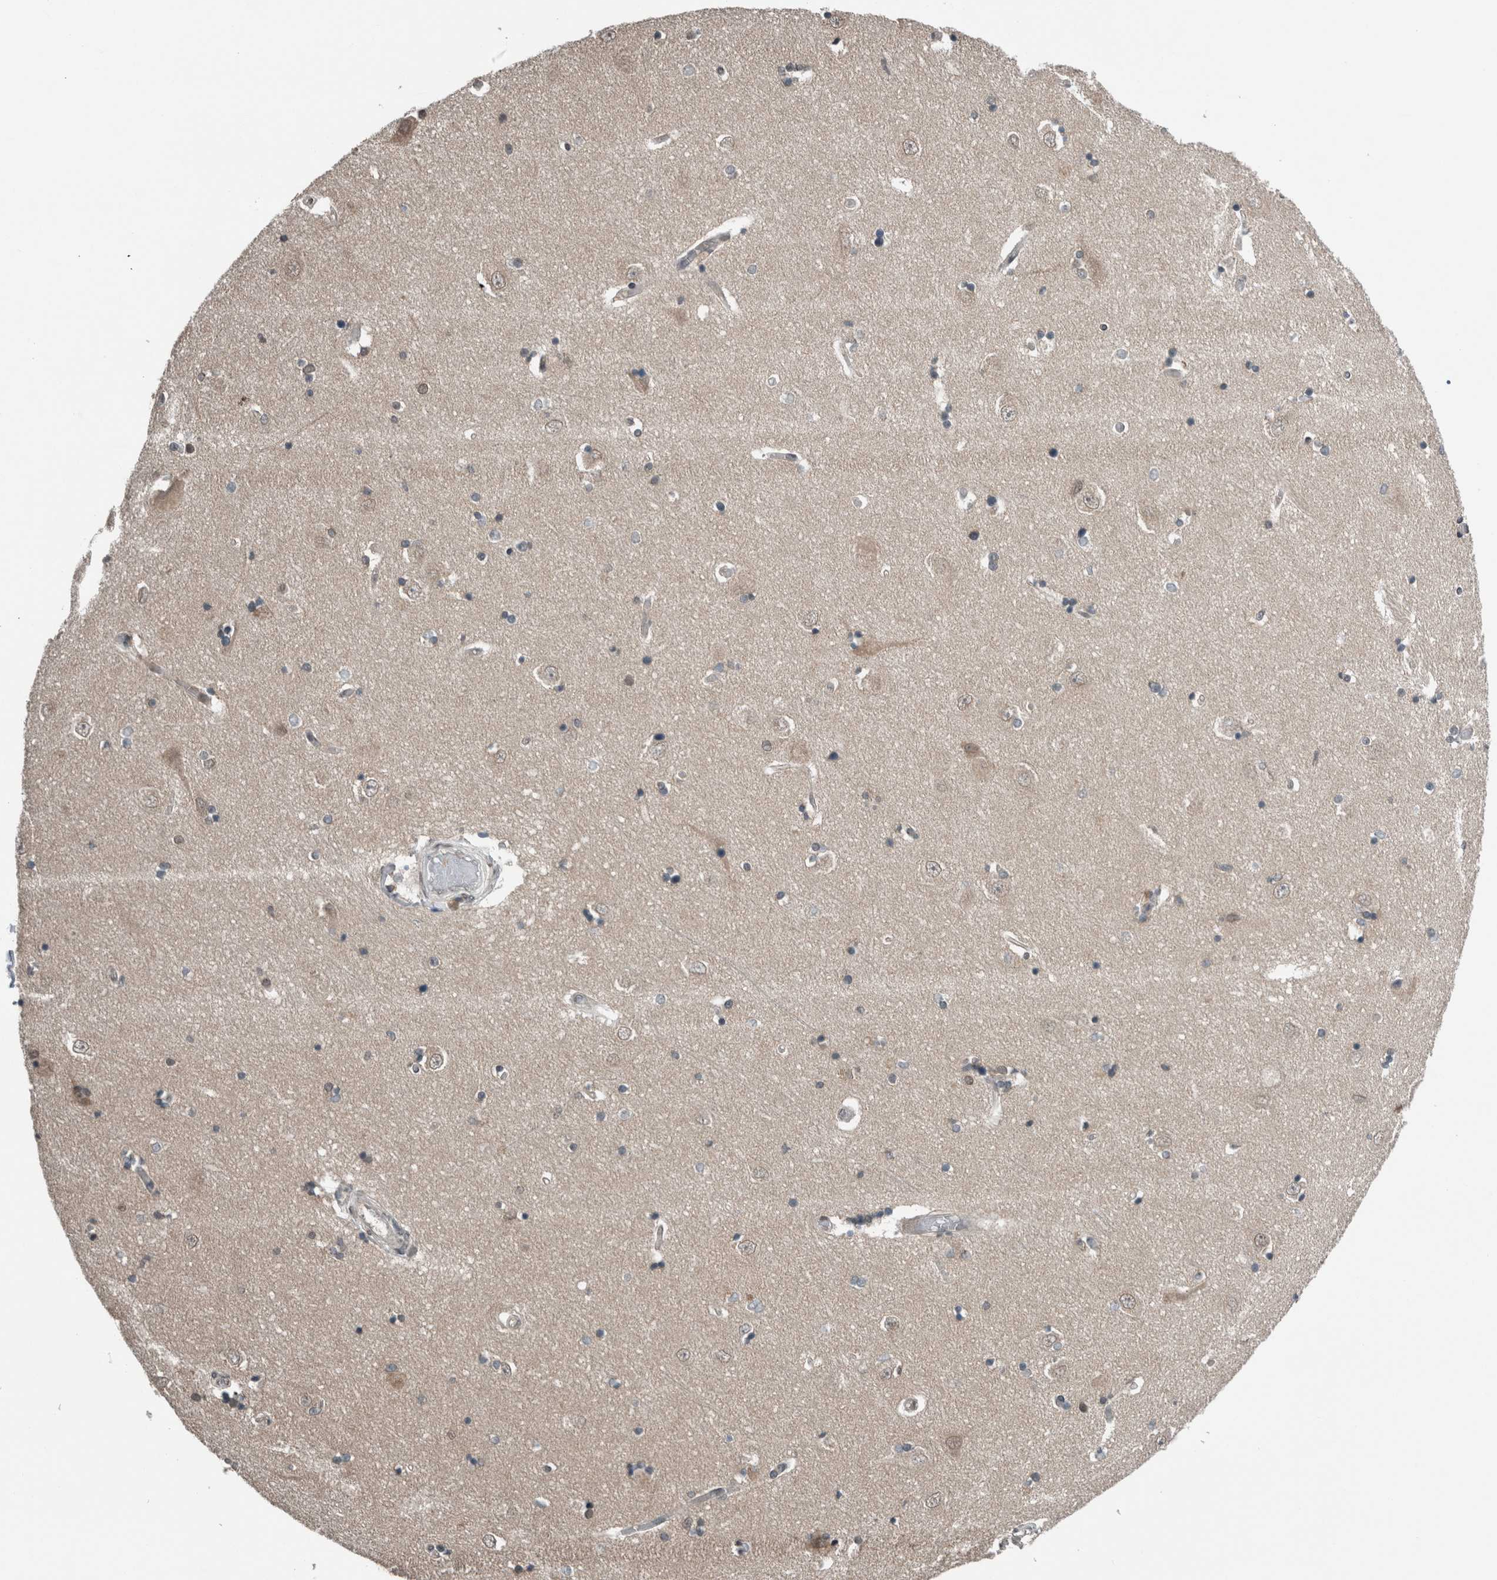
{"staining": {"intensity": "weak", "quantity": "<25%", "location": "nuclear"}, "tissue": "hippocampus", "cell_type": "Glial cells", "image_type": "normal", "snomed": [{"axis": "morphology", "description": "Normal tissue, NOS"}, {"axis": "topography", "description": "Hippocampus"}], "caption": "Hippocampus stained for a protein using immunohistochemistry (IHC) demonstrates no staining glial cells.", "gene": "SPAG7", "patient": {"sex": "male", "age": 45}}